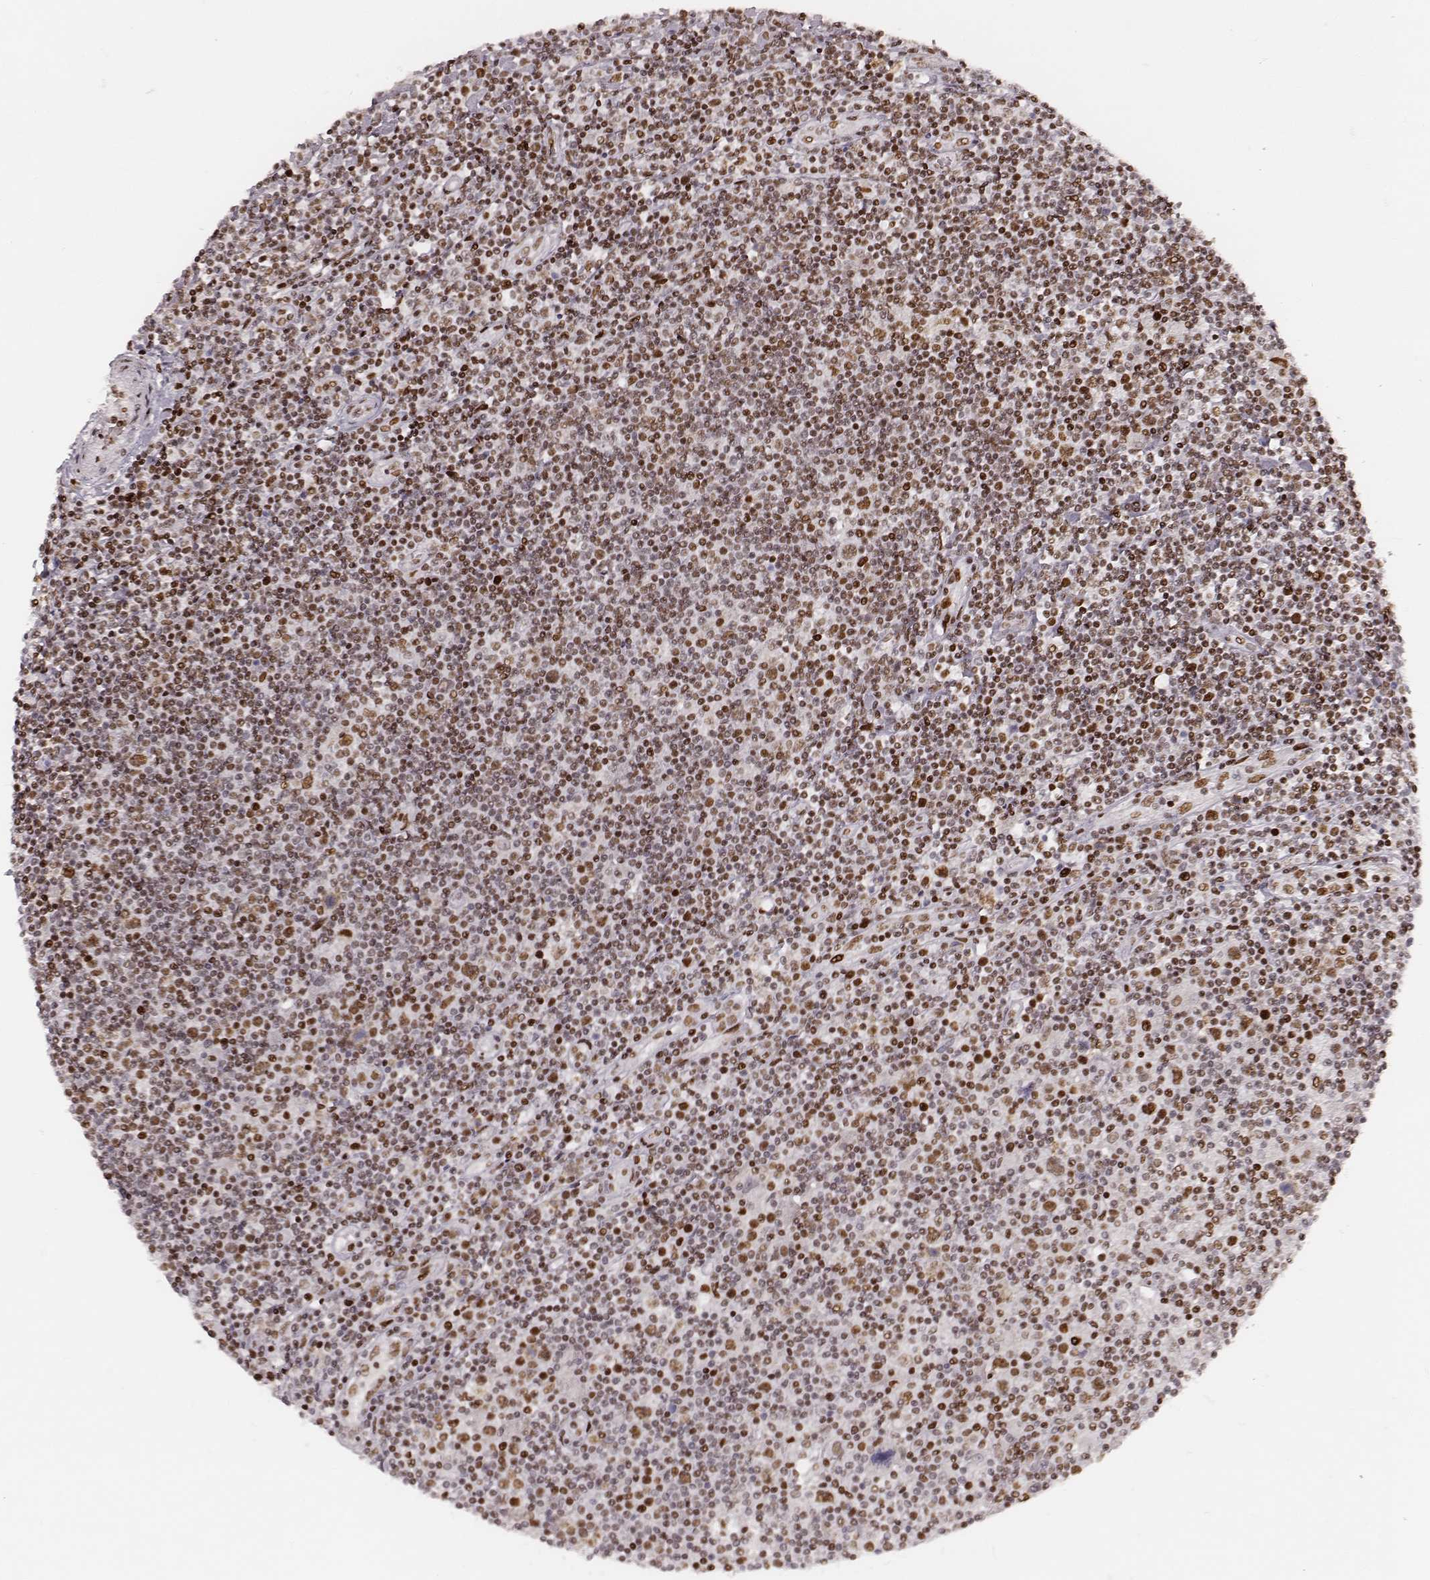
{"staining": {"intensity": "moderate", "quantity": ">75%", "location": "nuclear"}, "tissue": "lymphoma", "cell_type": "Tumor cells", "image_type": "cancer", "snomed": [{"axis": "morphology", "description": "Hodgkin's disease, NOS"}, {"axis": "topography", "description": "Lymph node"}], "caption": "Immunohistochemical staining of human lymphoma displays medium levels of moderate nuclear positivity in about >75% of tumor cells.", "gene": "HNRNPC", "patient": {"sex": "male", "age": 40}}